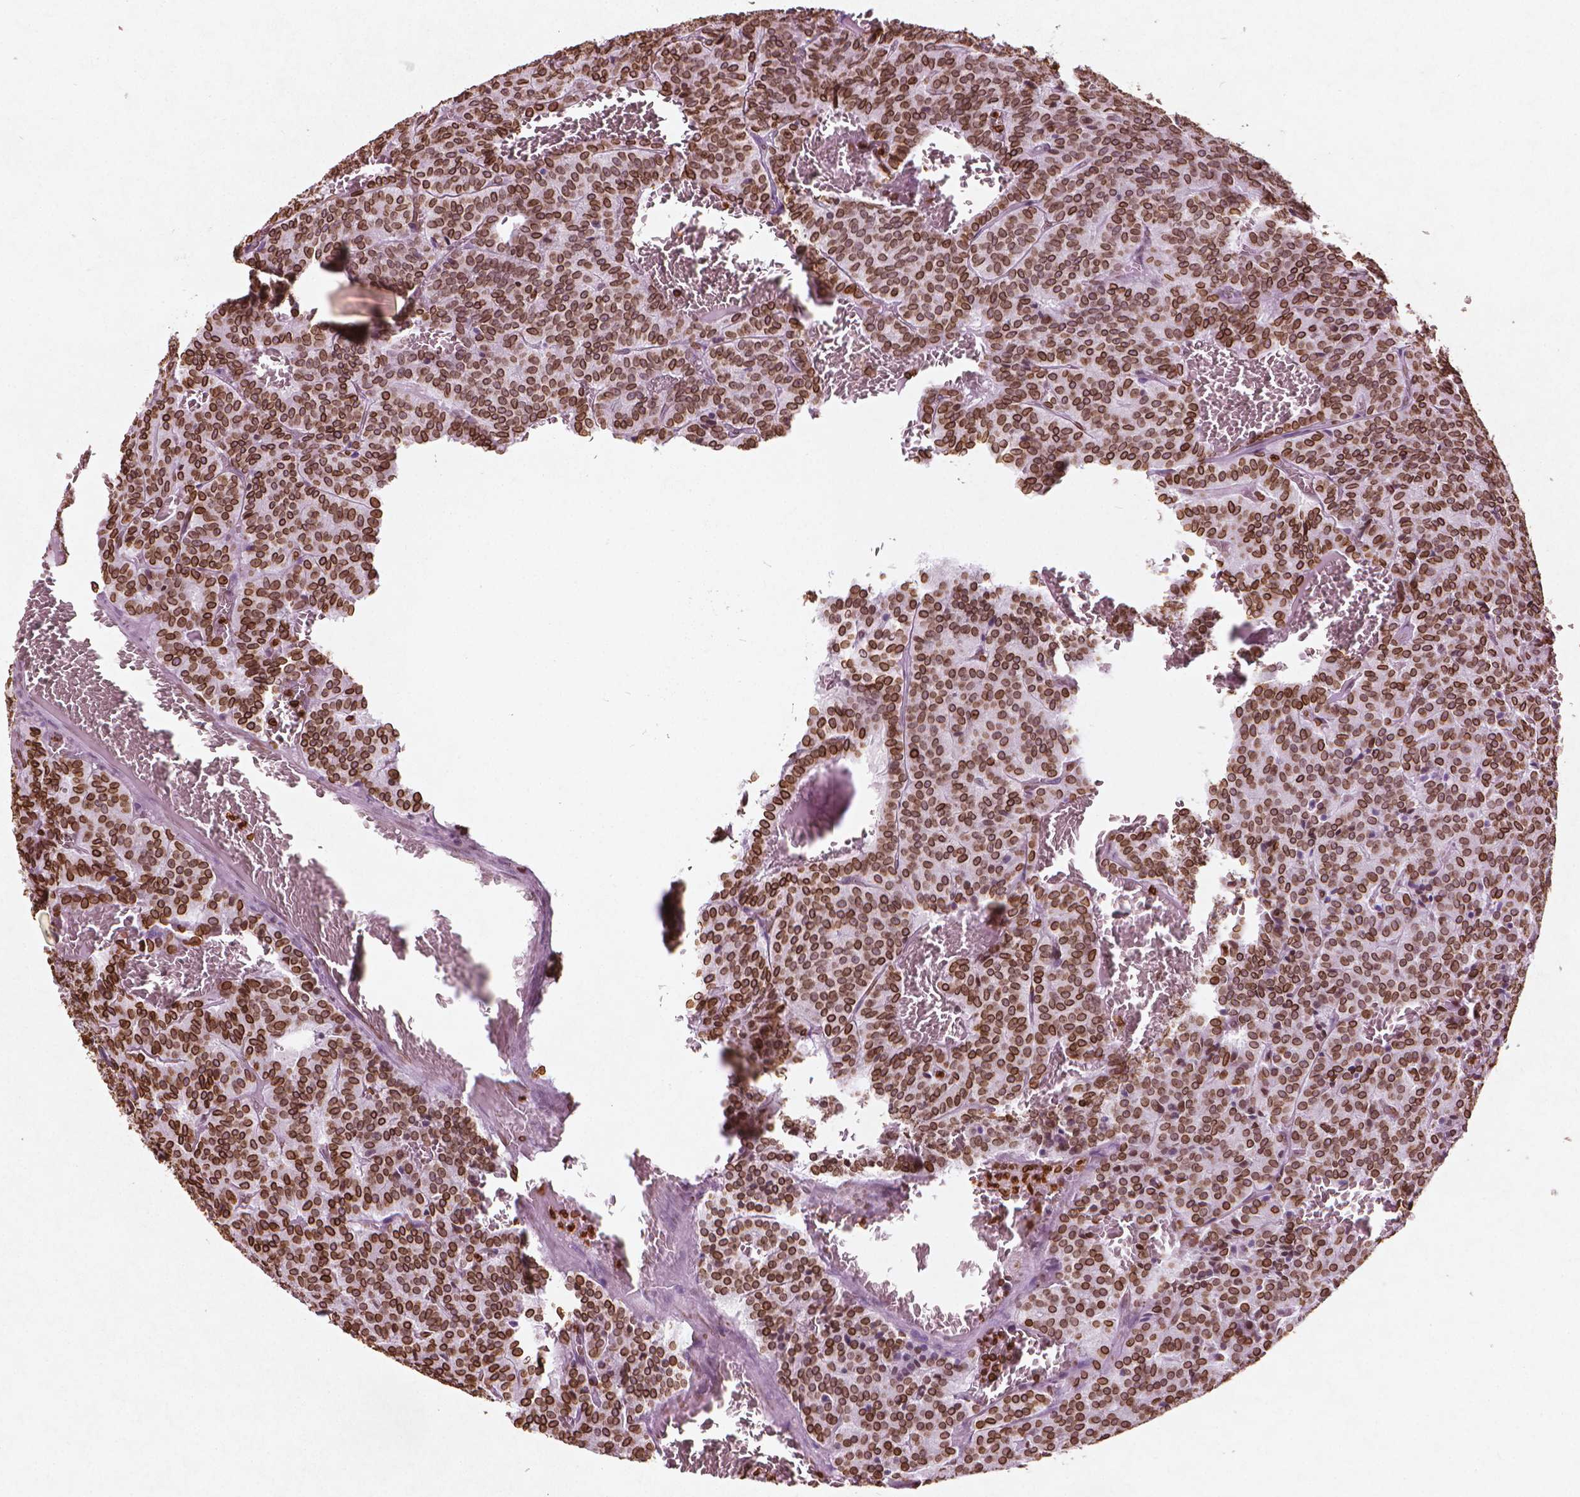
{"staining": {"intensity": "strong", "quantity": ">75%", "location": "cytoplasmic/membranous,nuclear"}, "tissue": "carcinoid", "cell_type": "Tumor cells", "image_type": "cancer", "snomed": [{"axis": "morphology", "description": "Carcinoid, malignant, NOS"}, {"axis": "topography", "description": "Lung"}], "caption": "Immunohistochemical staining of carcinoid (malignant) exhibits high levels of strong cytoplasmic/membranous and nuclear protein expression in about >75% of tumor cells. Using DAB (brown) and hematoxylin (blue) stains, captured at high magnification using brightfield microscopy.", "gene": "LMNB1", "patient": {"sex": "male", "age": 70}}